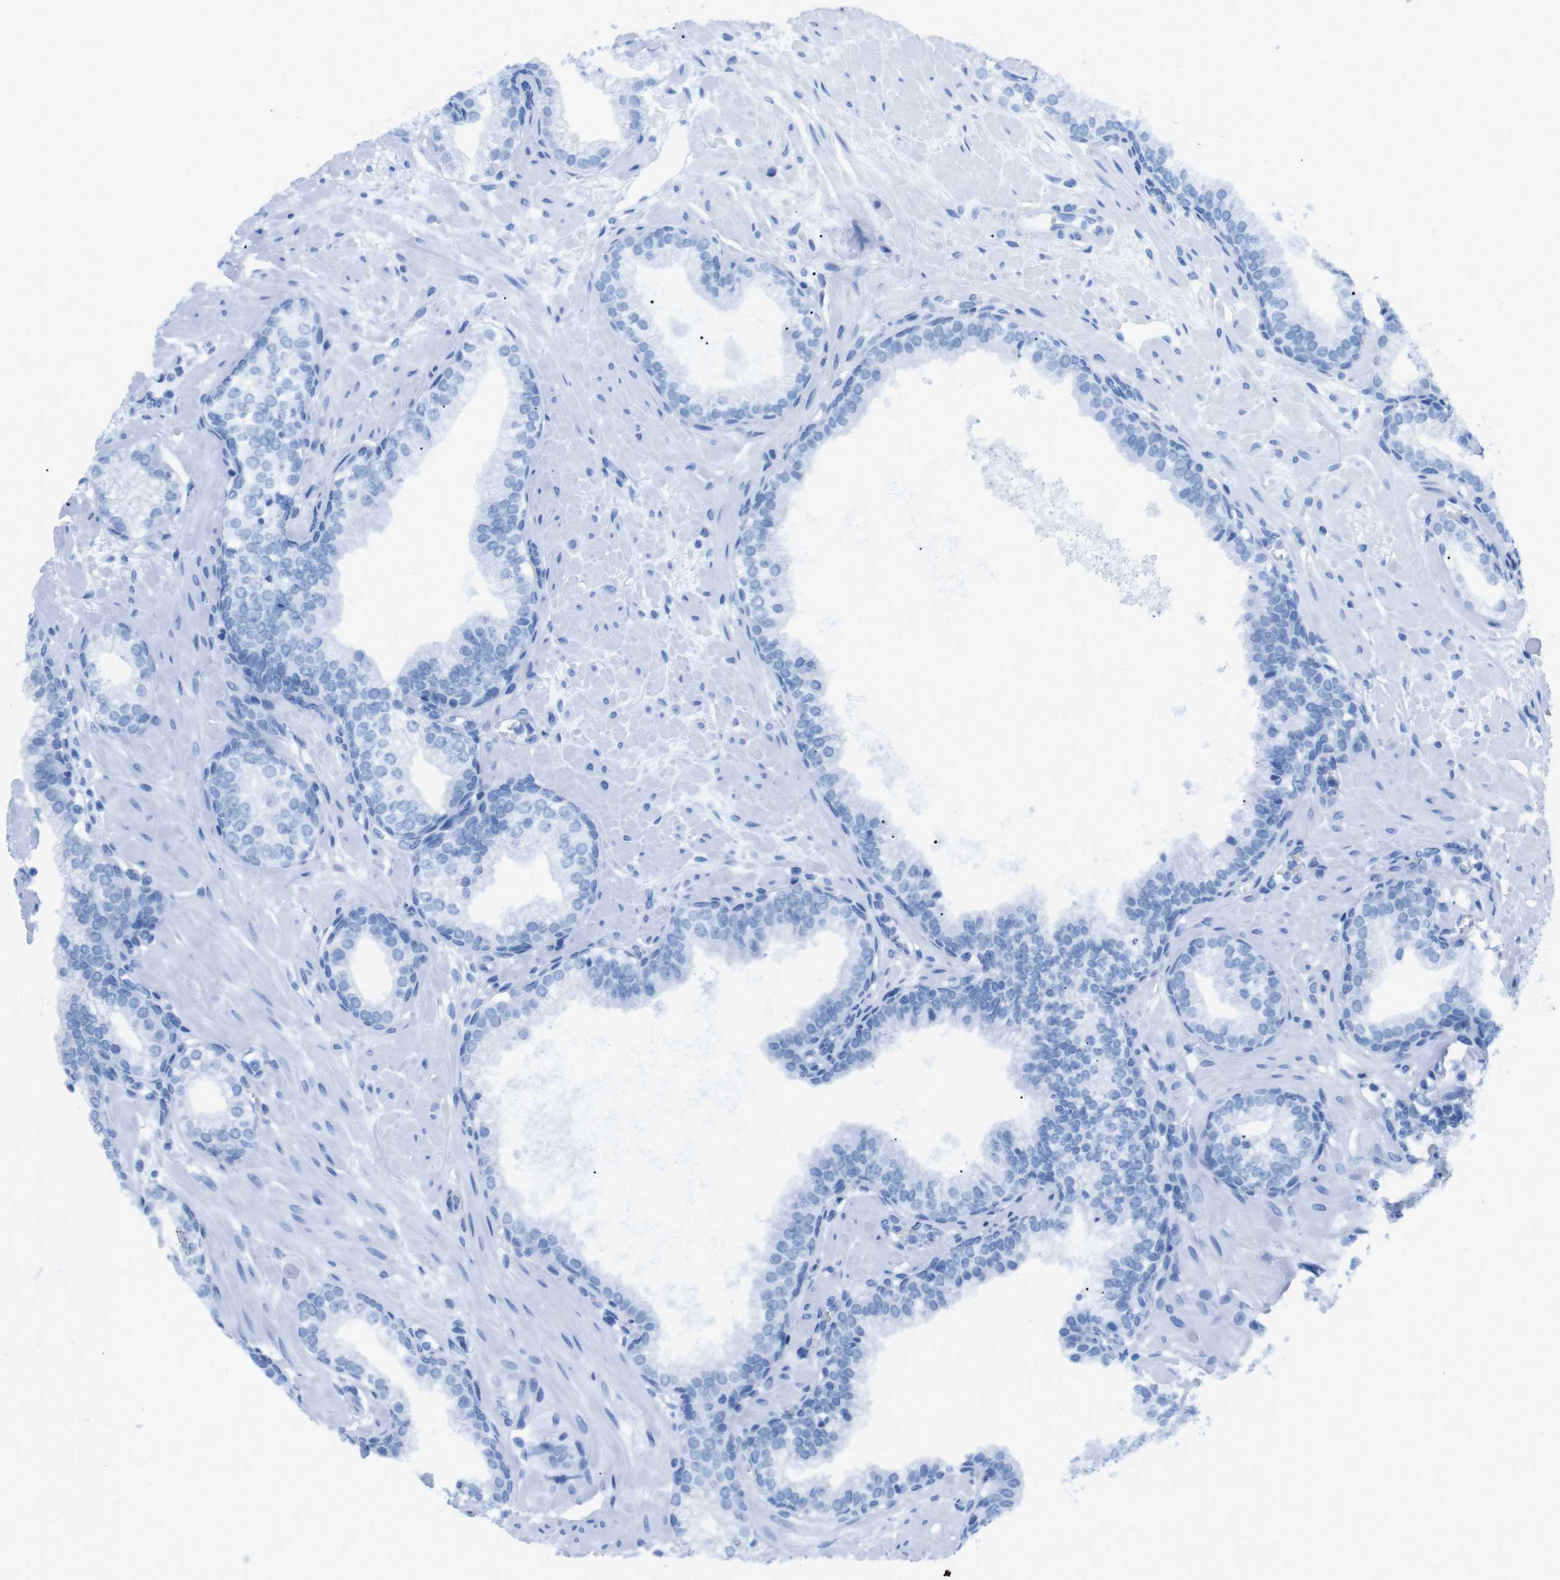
{"staining": {"intensity": "negative", "quantity": "none", "location": "none"}, "tissue": "prostate", "cell_type": "Glandular cells", "image_type": "normal", "snomed": [{"axis": "morphology", "description": "Normal tissue, NOS"}, {"axis": "morphology", "description": "Urothelial carcinoma, Low grade"}, {"axis": "topography", "description": "Urinary bladder"}, {"axis": "topography", "description": "Prostate"}], "caption": "A high-resolution micrograph shows IHC staining of benign prostate, which shows no significant staining in glandular cells. (IHC, brightfield microscopy, high magnification).", "gene": "TNFRSF4", "patient": {"sex": "male", "age": 60}}